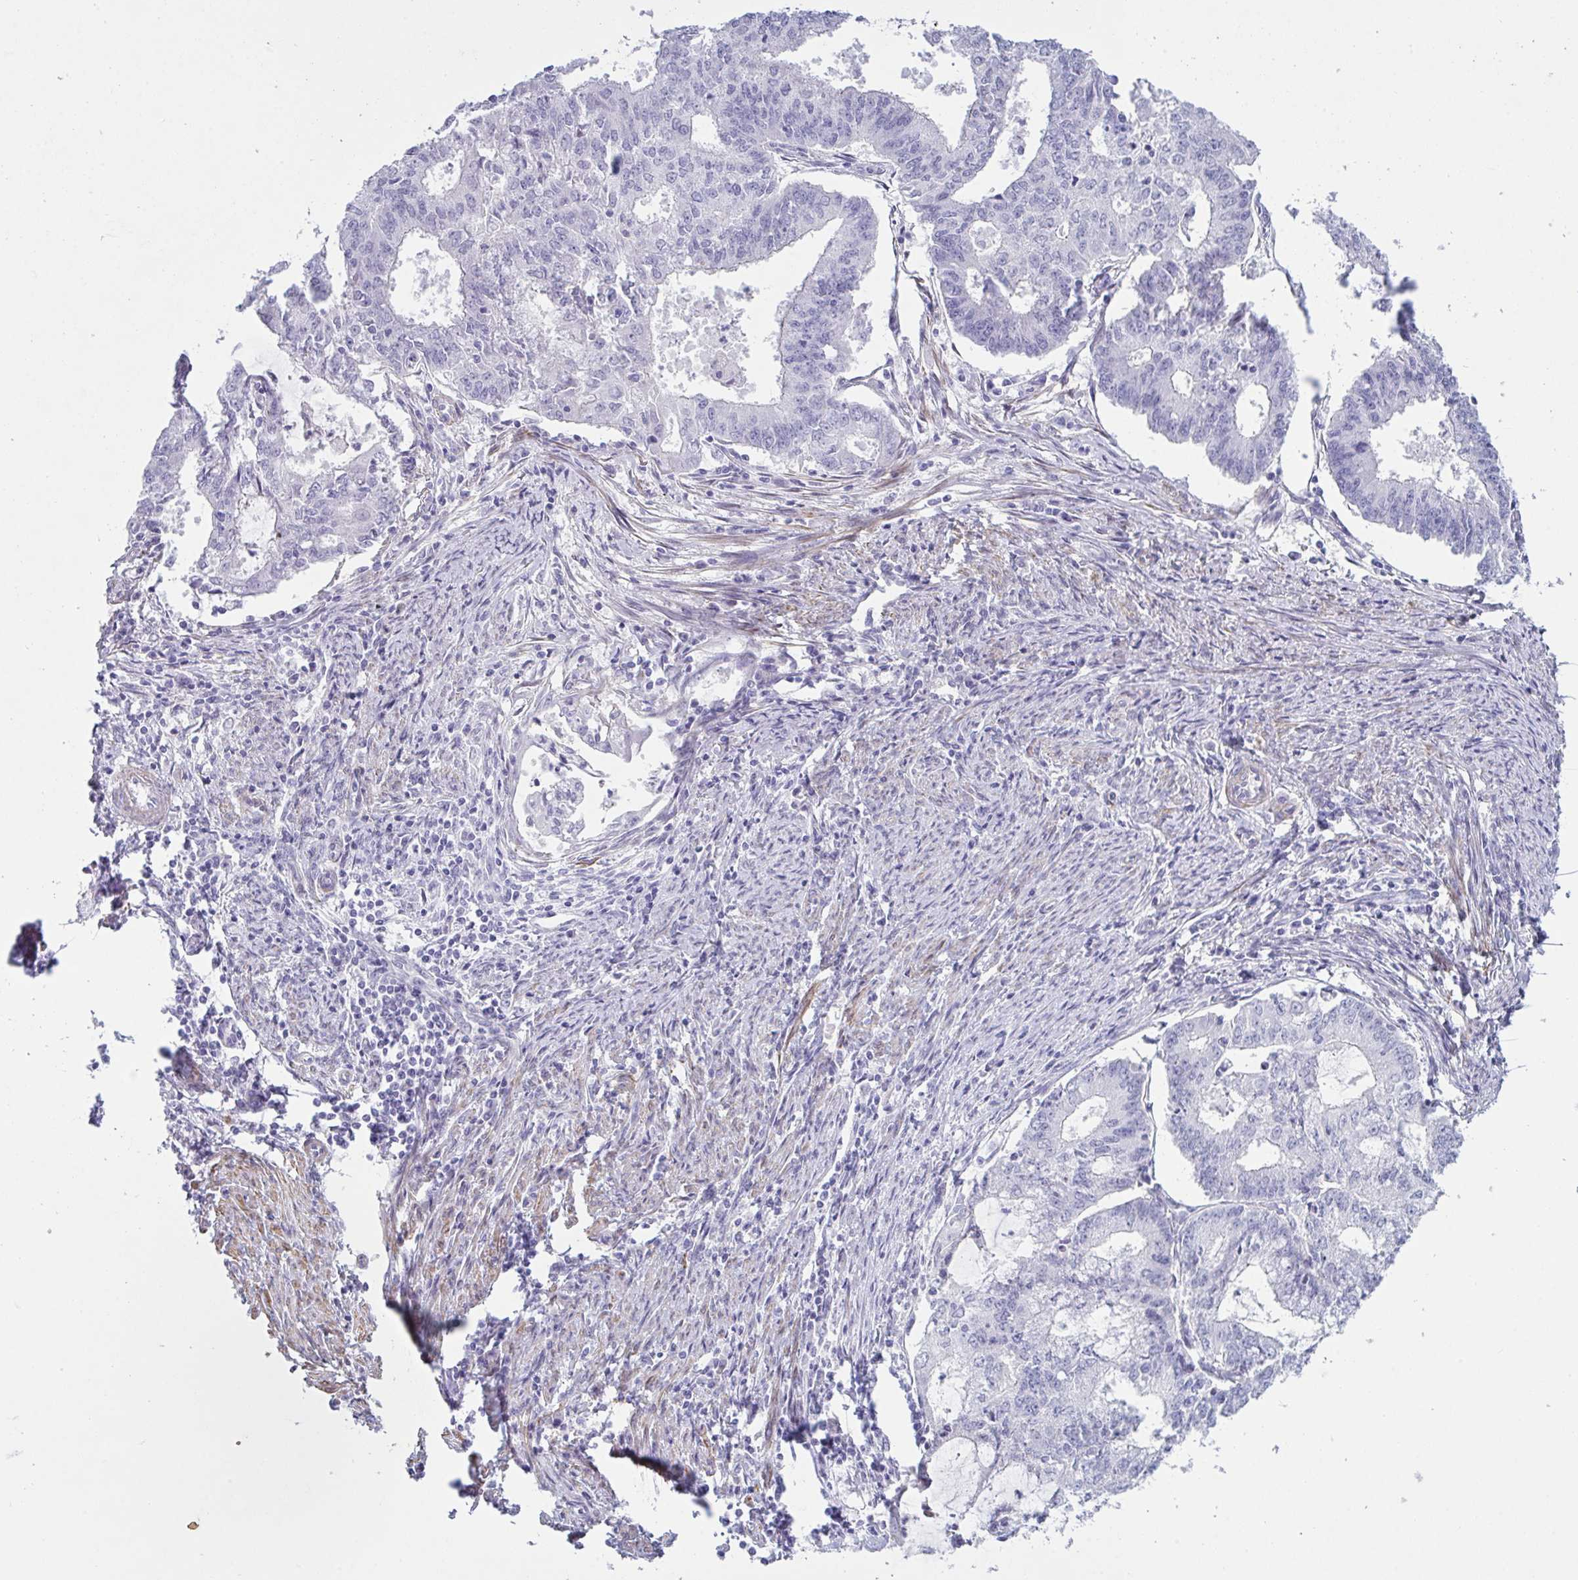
{"staining": {"intensity": "negative", "quantity": "none", "location": "none"}, "tissue": "endometrial cancer", "cell_type": "Tumor cells", "image_type": "cancer", "snomed": [{"axis": "morphology", "description": "Adenocarcinoma, NOS"}, {"axis": "topography", "description": "Endometrium"}], "caption": "IHC image of human adenocarcinoma (endometrial) stained for a protein (brown), which exhibits no staining in tumor cells.", "gene": "OR5P3", "patient": {"sex": "female", "age": 61}}